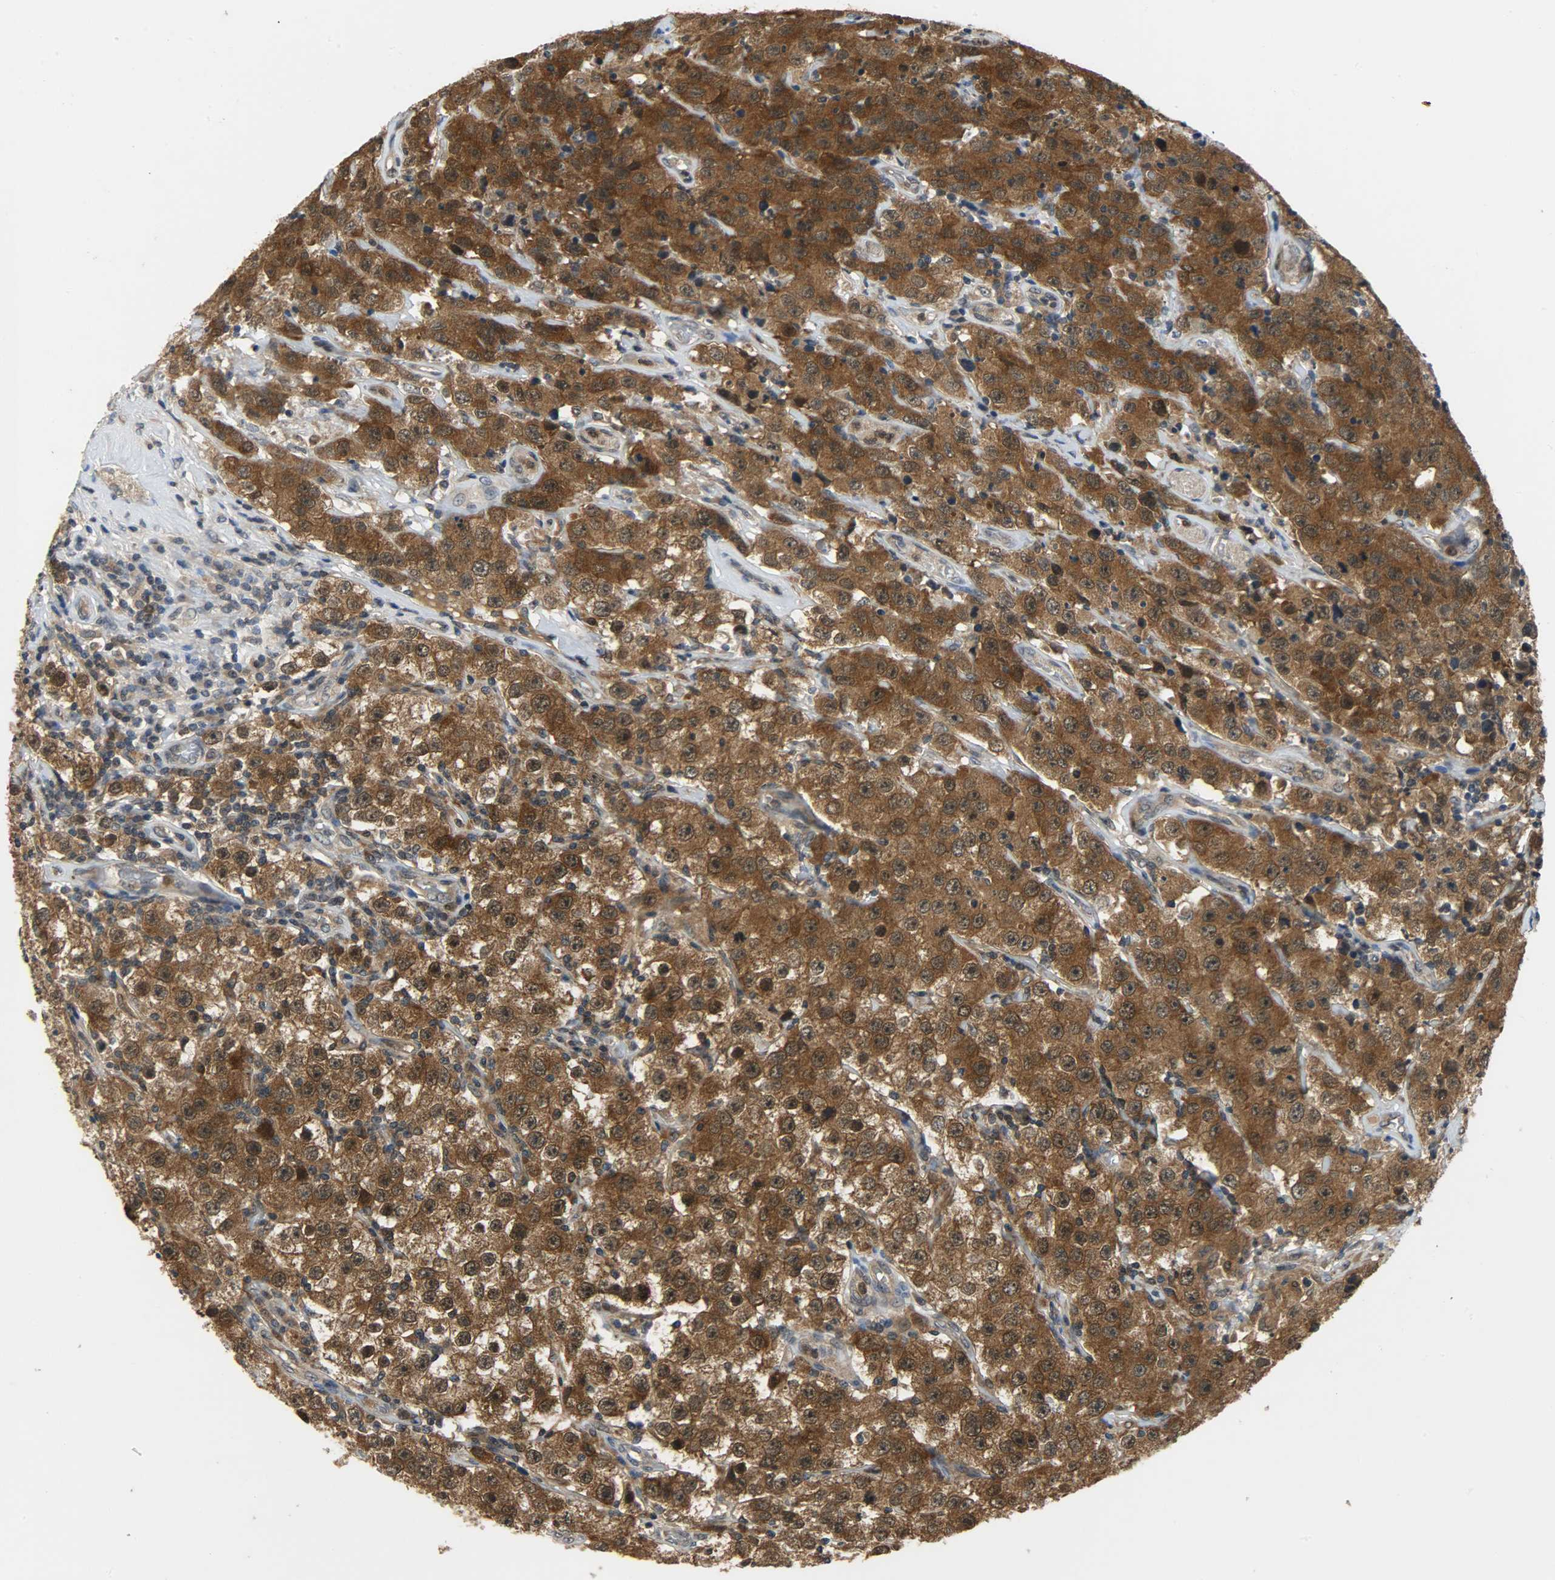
{"staining": {"intensity": "strong", "quantity": ">75%", "location": "cytoplasmic/membranous,nuclear"}, "tissue": "testis cancer", "cell_type": "Tumor cells", "image_type": "cancer", "snomed": [{"axis": "morphology", "description": "Seminoma, NOS"}, {"axis": "topography", "description": "Testis"}], "caption": "This image shows IHC staining of human testis seminoma, with high strong cytoplasmic/membranous and nuclear positivity in about >75% of tumor cells.", "gene": "EIF4EBP1", "patient": {"sex": "male", "age": 52}}